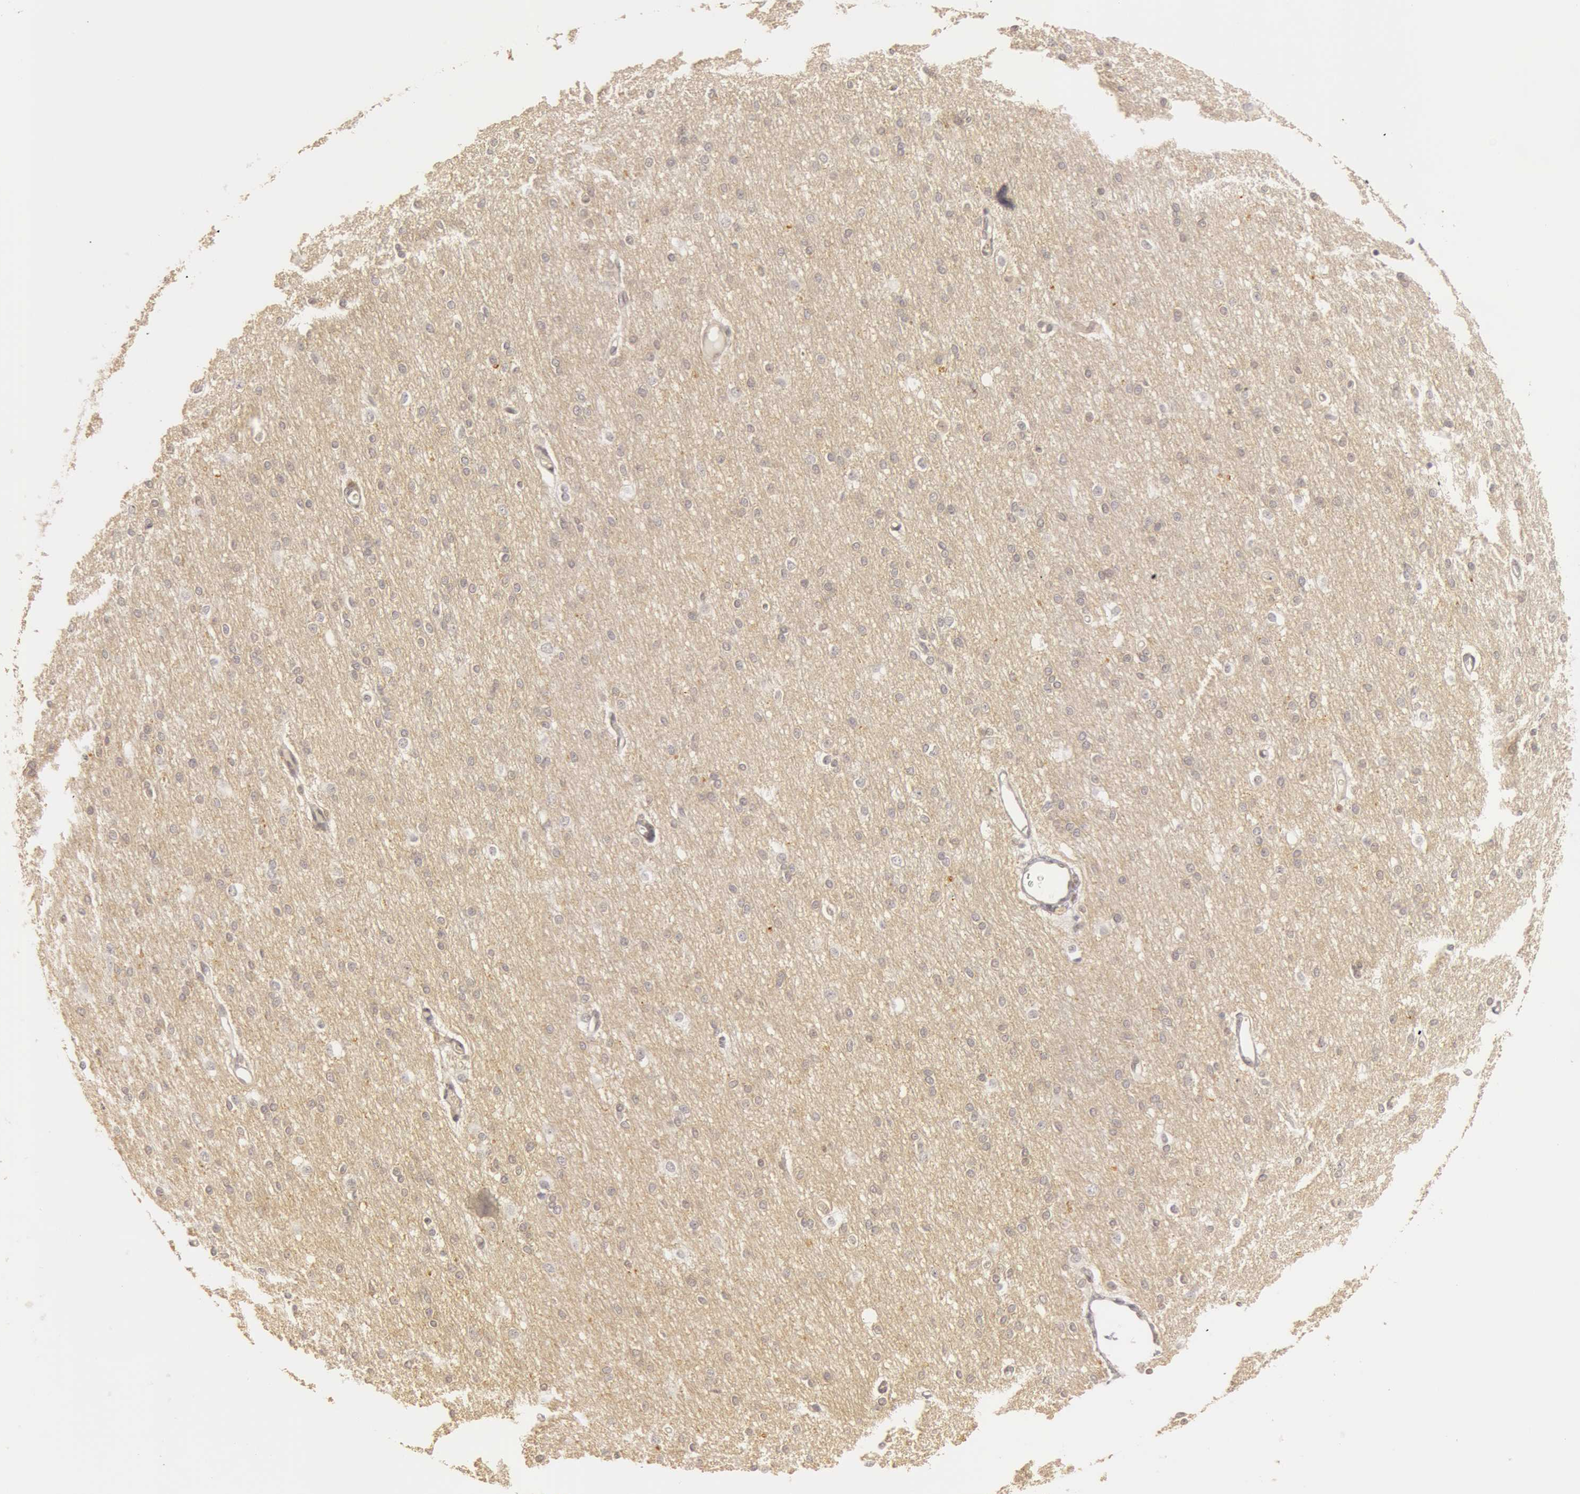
{"staining": {"intensity": "weak", "quantity": "25%-75%", "location": "cytoplasmic/membranous"}, "tissue": "cerebral cortex", "cell_type": "Endothelial cells", "image_type": "normal", "snomed": [{"axis": "morphology", "description": "Normal tissue, NOS"}, {"axis": "morphology", "description": "Inflammation, NOS"}, {"axis": "topography", "description": "Cerebral cortex"}], "caption": "Immunohistochemistry micrograph of normal human cerebral cortex stained for a protein (brown), which reveals low levels of weak cytoplasmic/membranous staining in about 25%-75% of endothelial cells.", "gene": "OASL", "patient": {"sex": "male", "age": 6}}